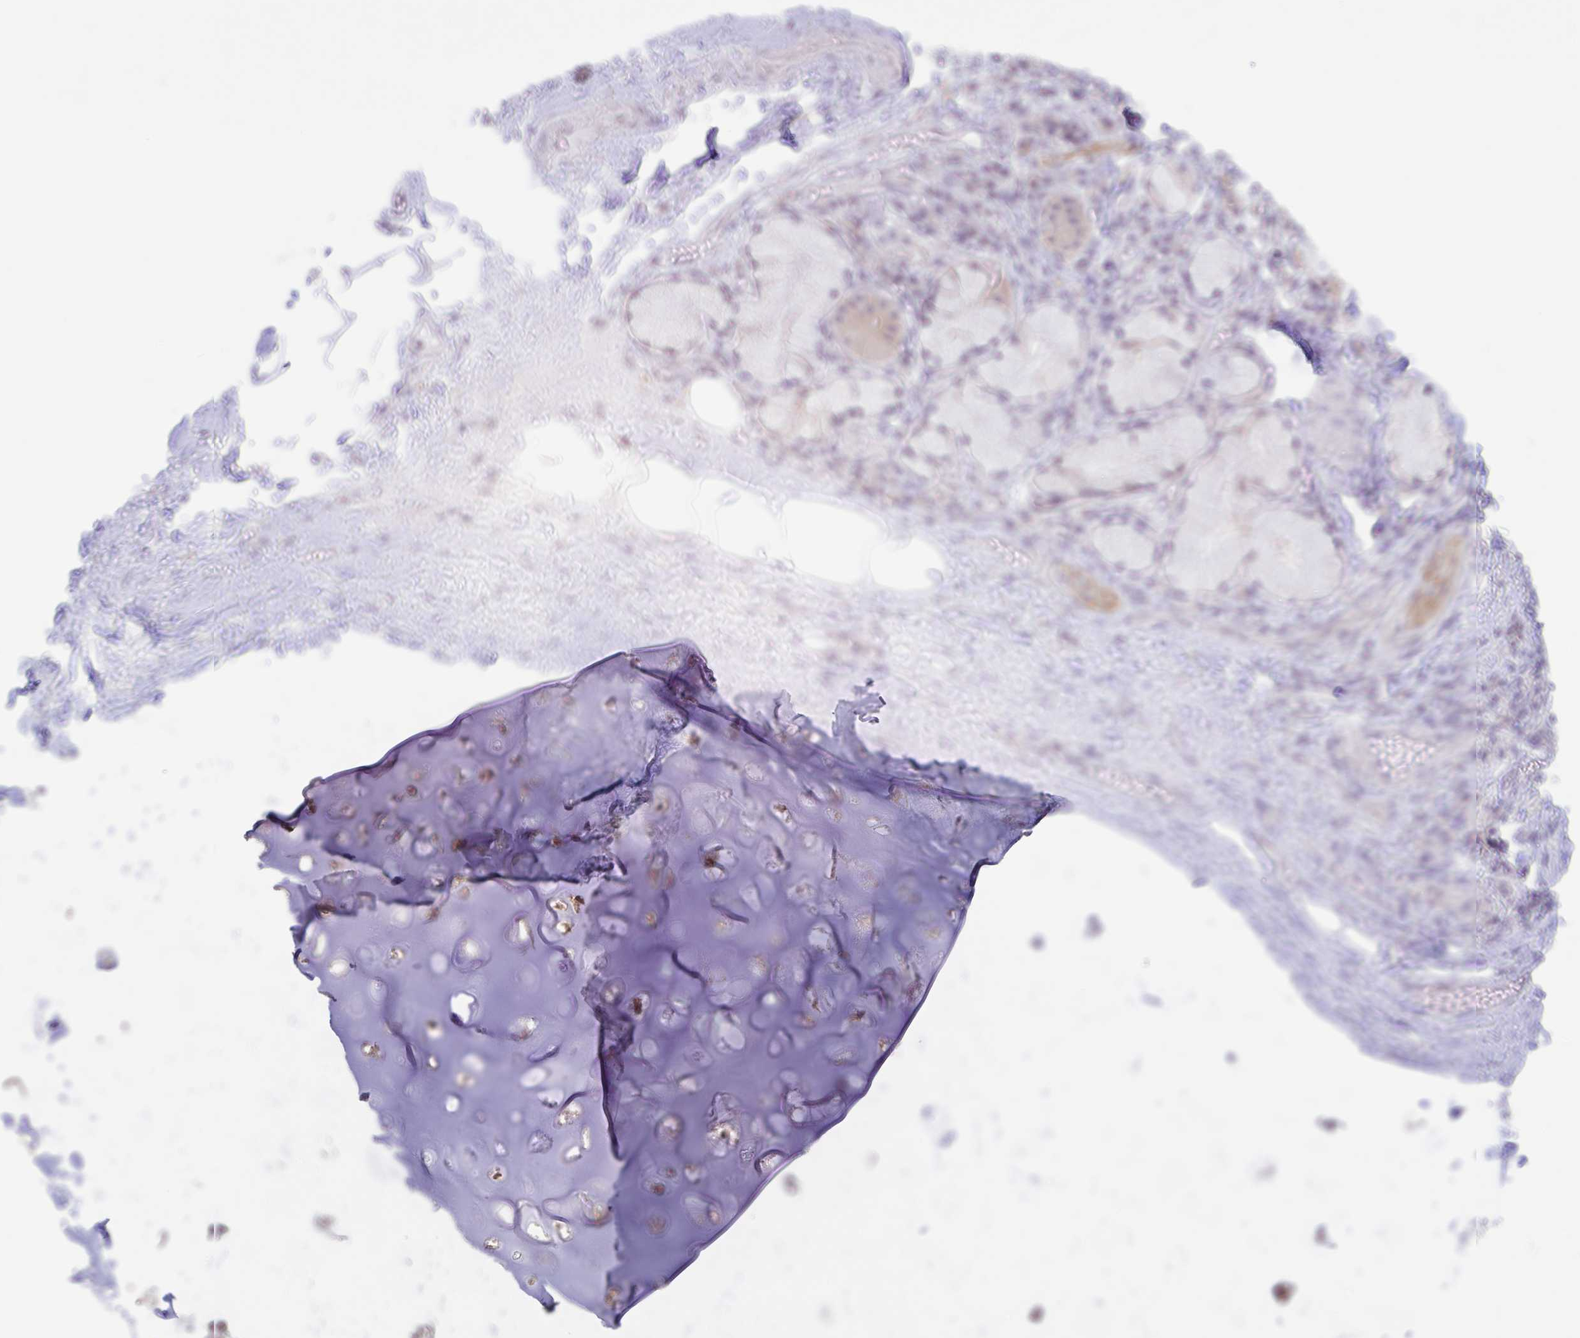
{"staining": {"intensity": "negative", "quantity": "none", "location": "none"}, "tissue": "adipose tissue", "cell_type": "Adipocytes", "image_type": "normal", "snomed": [{"axis": "morphology", "description": "Normal tissue, NOS"}, {"axis": "topography", "description": "Cartilage tissue"}, {"axis": "topography", "description": "Bronchus"}], "caption": "A photomicrograph of adipose tissue stained for a protein exhibits no brown staining in adipocytes. (DAB IHC visualized using brightfield microscopy, high magnification).", "gene": "CDH19", "patient": {"sex": "male", "age": 56}}